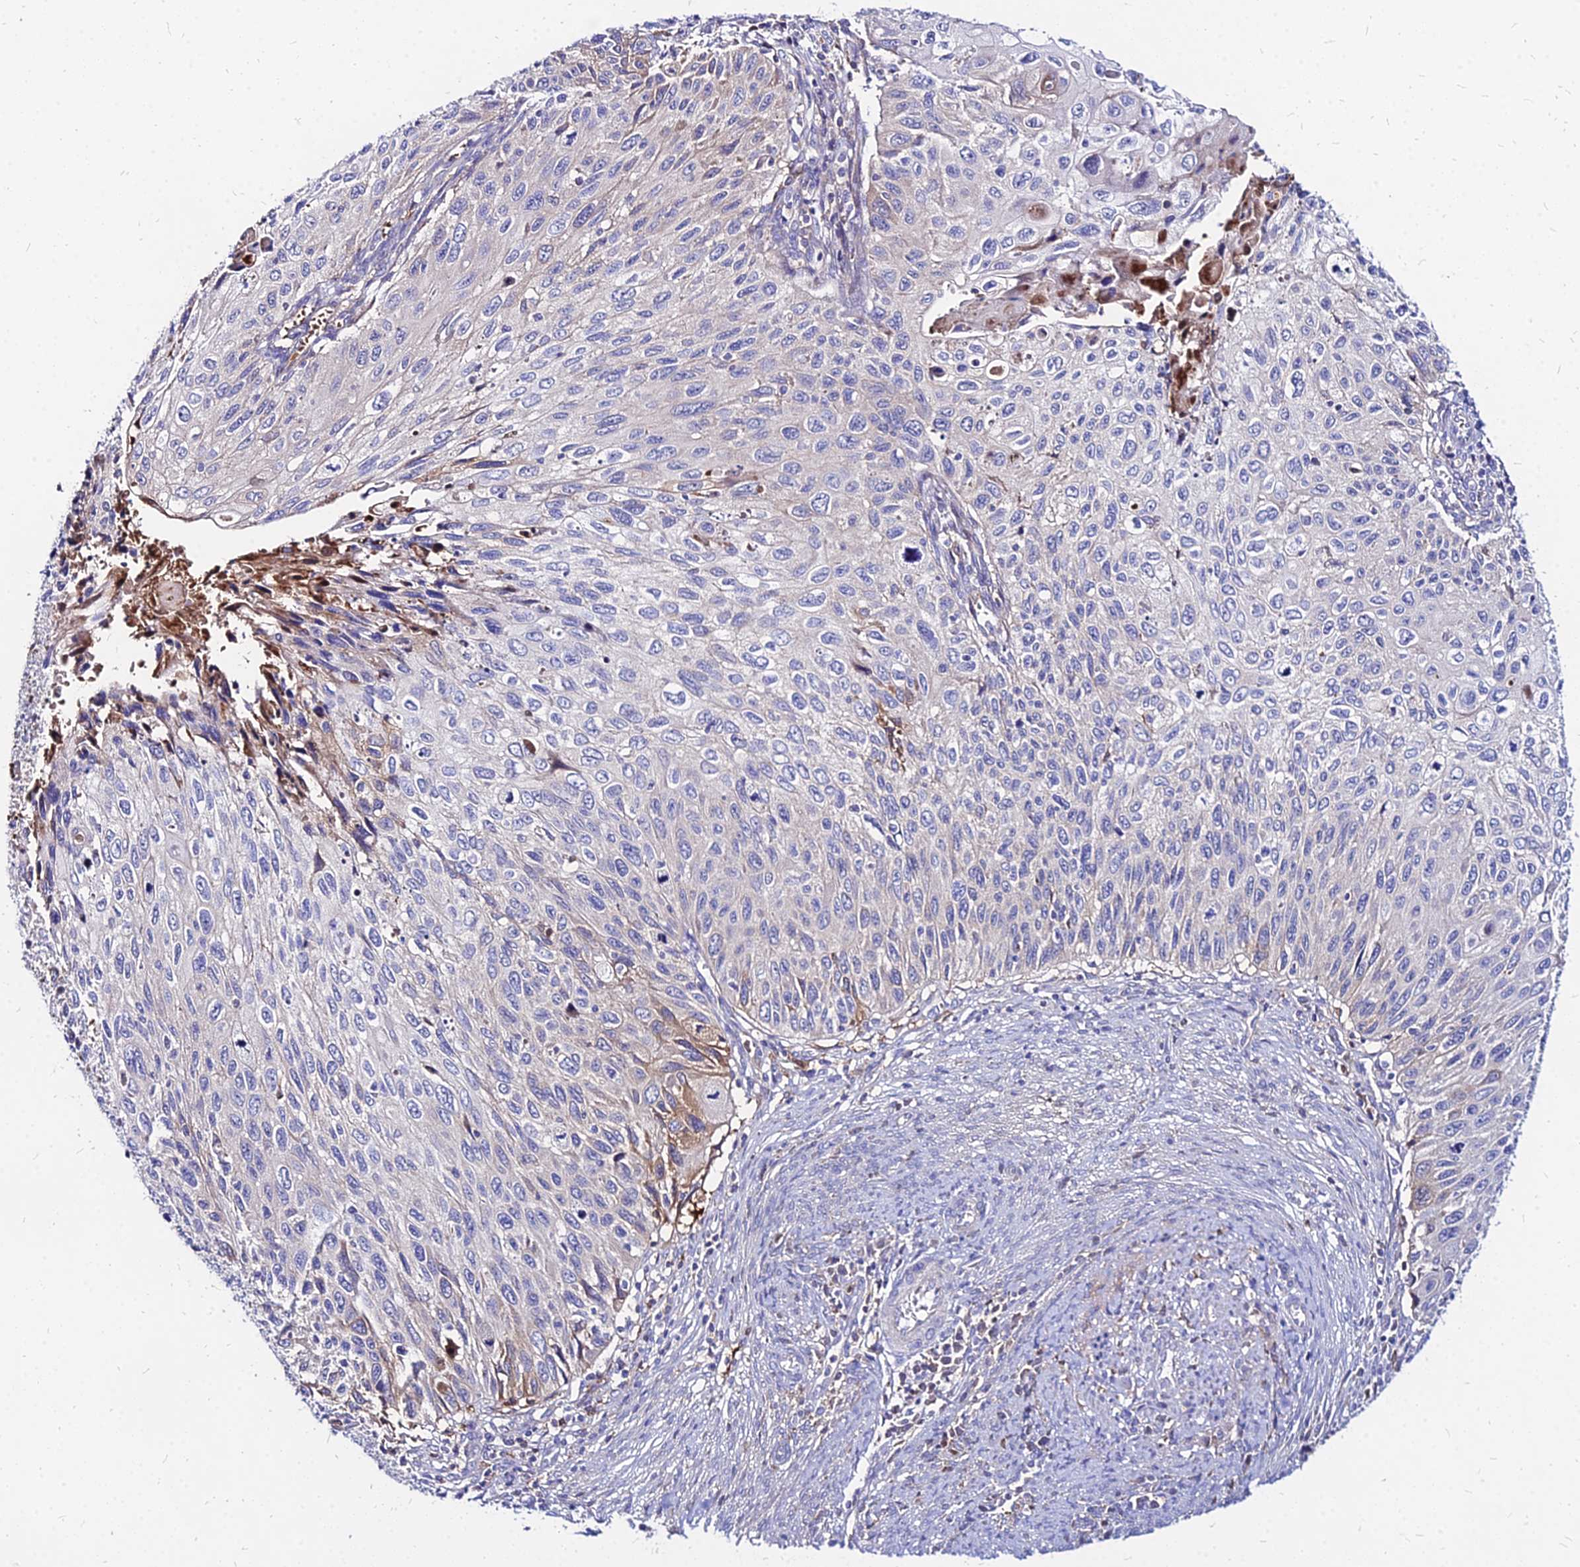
{"staining": {"intensity": "weak", "quantity": "<25%", "location": "cytoplasmic/membranous"}, "tissue": "cervical cancer", "cell_type": "Tumor cells", "image_type": "cancer", "snomed": [{"axis": "morphology", "description": "Squamous cell carcinoma, NOS"}, {"axis": "topography", "description": "Cervix"}], "caption": "Cervical cancer was stained to show a protein in brown. There is no significant expression in tumor cells.", "gene": "ACSM6", "patient": {"sex": "female", "age": 70}}